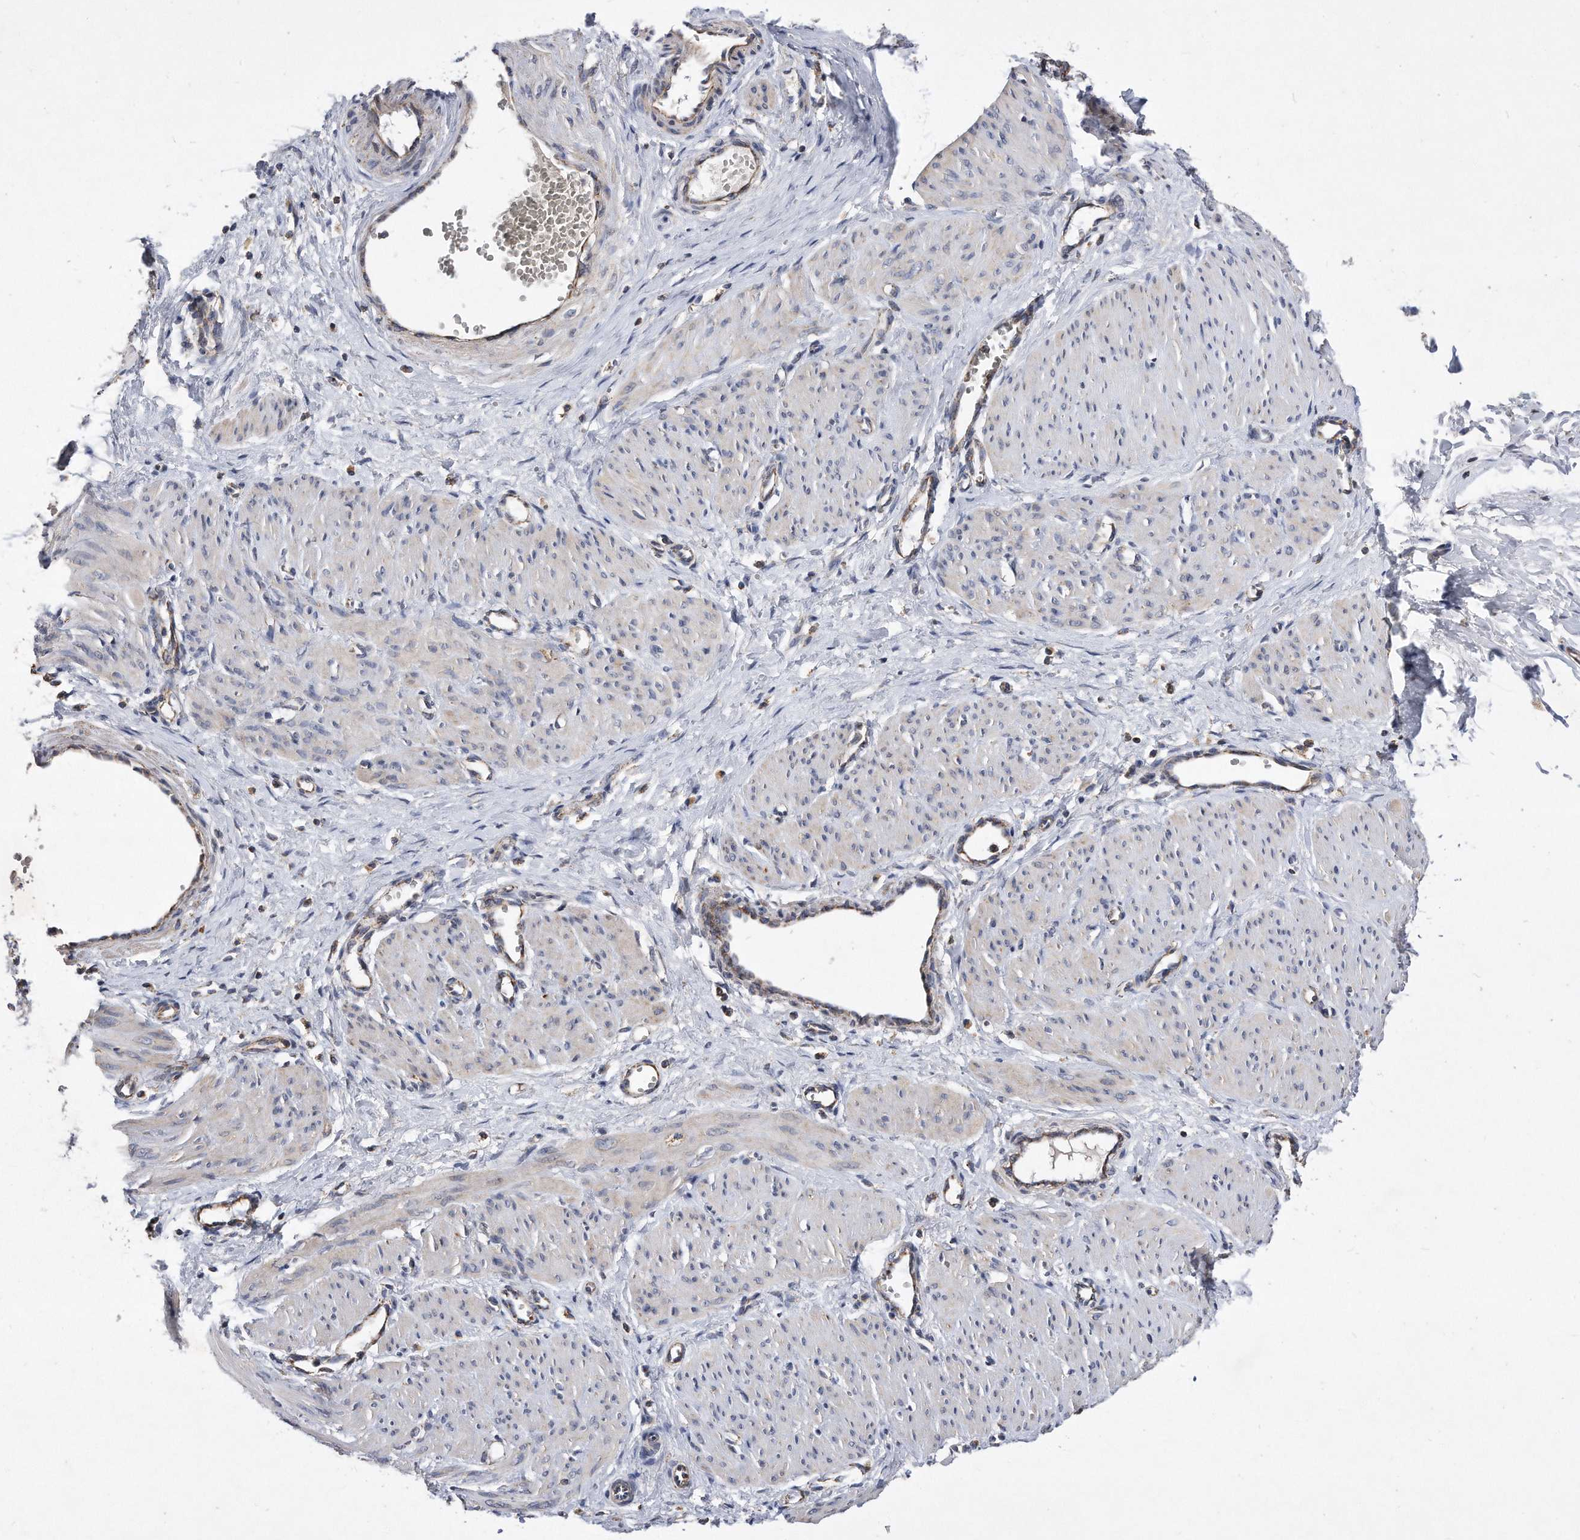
{"staining": {"intensity": "weak", "quantity": "<25%", "location": "cytoplasmic/membranous"}, "tissue": "smooth muscle", "cell_type": "Smooth muscle cells", "image_type": "normal", "snomed": [{"axis": "morphology", "description": "Normal tissue, NOS"}, {"axis": "topography", "description": "Endometrium"}], "caption": "IHC image of unremarkable human smooth muscle stained for a protein (brown), which displays no expression in smooth muscle cells. (Stains: DAB immunohistochemistry with hematoxylin counter stain, Microscopy: brightfield microscopy at high magnification).", "gene": "PPP5C", "patient": {"sex": "female", "age": 33}}